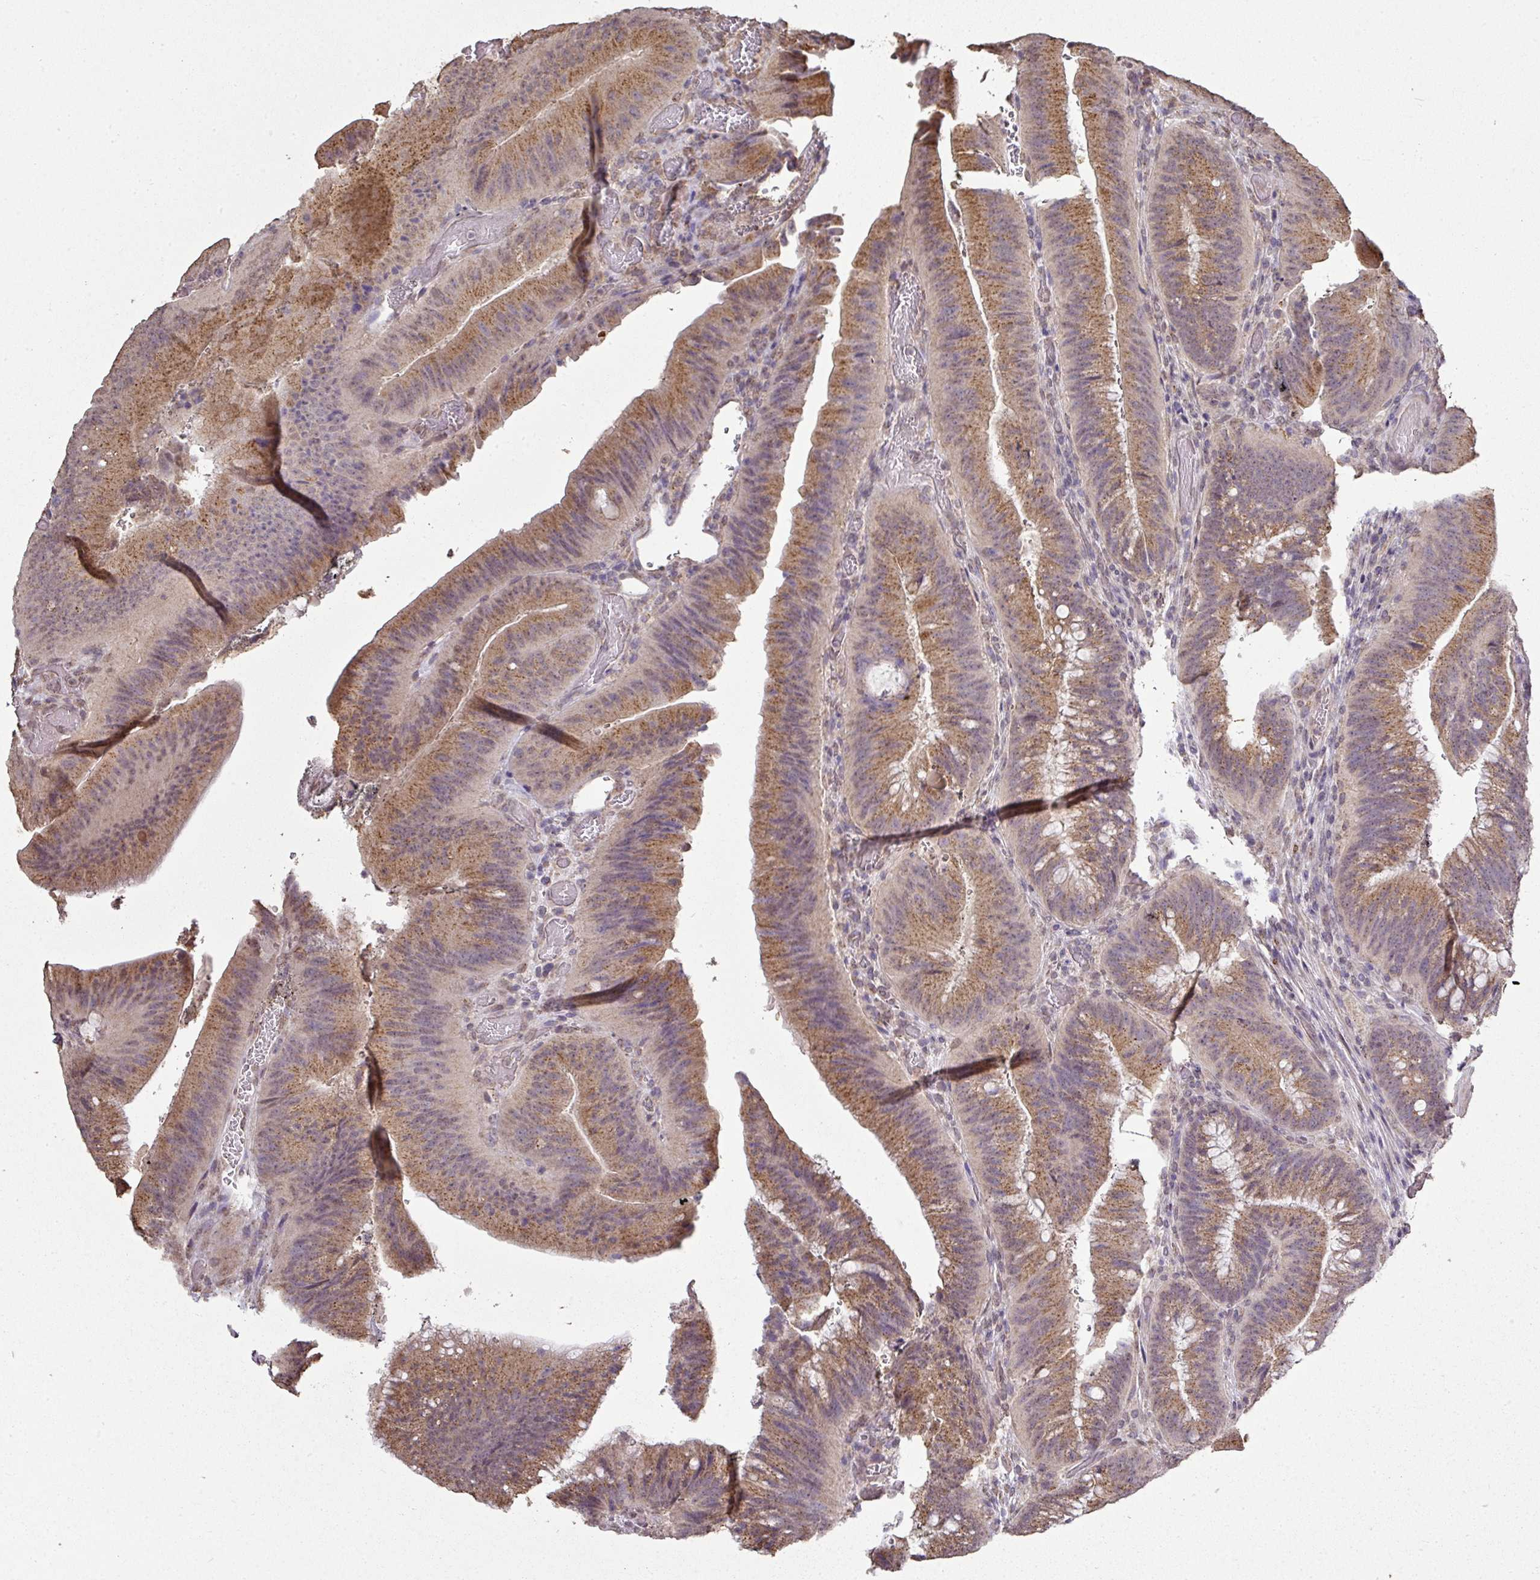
{"staining": {"intensity": "moderate", "quantity": ">75%", "location": "cytoplasmic/membranous"}, "tissue": "colorectal cancer", "cell_type": "Tumor cells", "image_type": "cancer", "snomed": [{"axis": "morphology", "description": "Adenocarcinoma, NOS"}, {"axis": "topography", "description": "Colon"}], "caption": "Adenocarcinoma (colorectal) was stained to show a protein in brown. There is medium levels of moderate cytoplasmic/membranous positivity in about >75% of tumor cells. (brown staining indicates protein expression, while blue staining denotes nuclei).", "gene": "JPH2", "patient": {"sex": "female", "age": 43}}